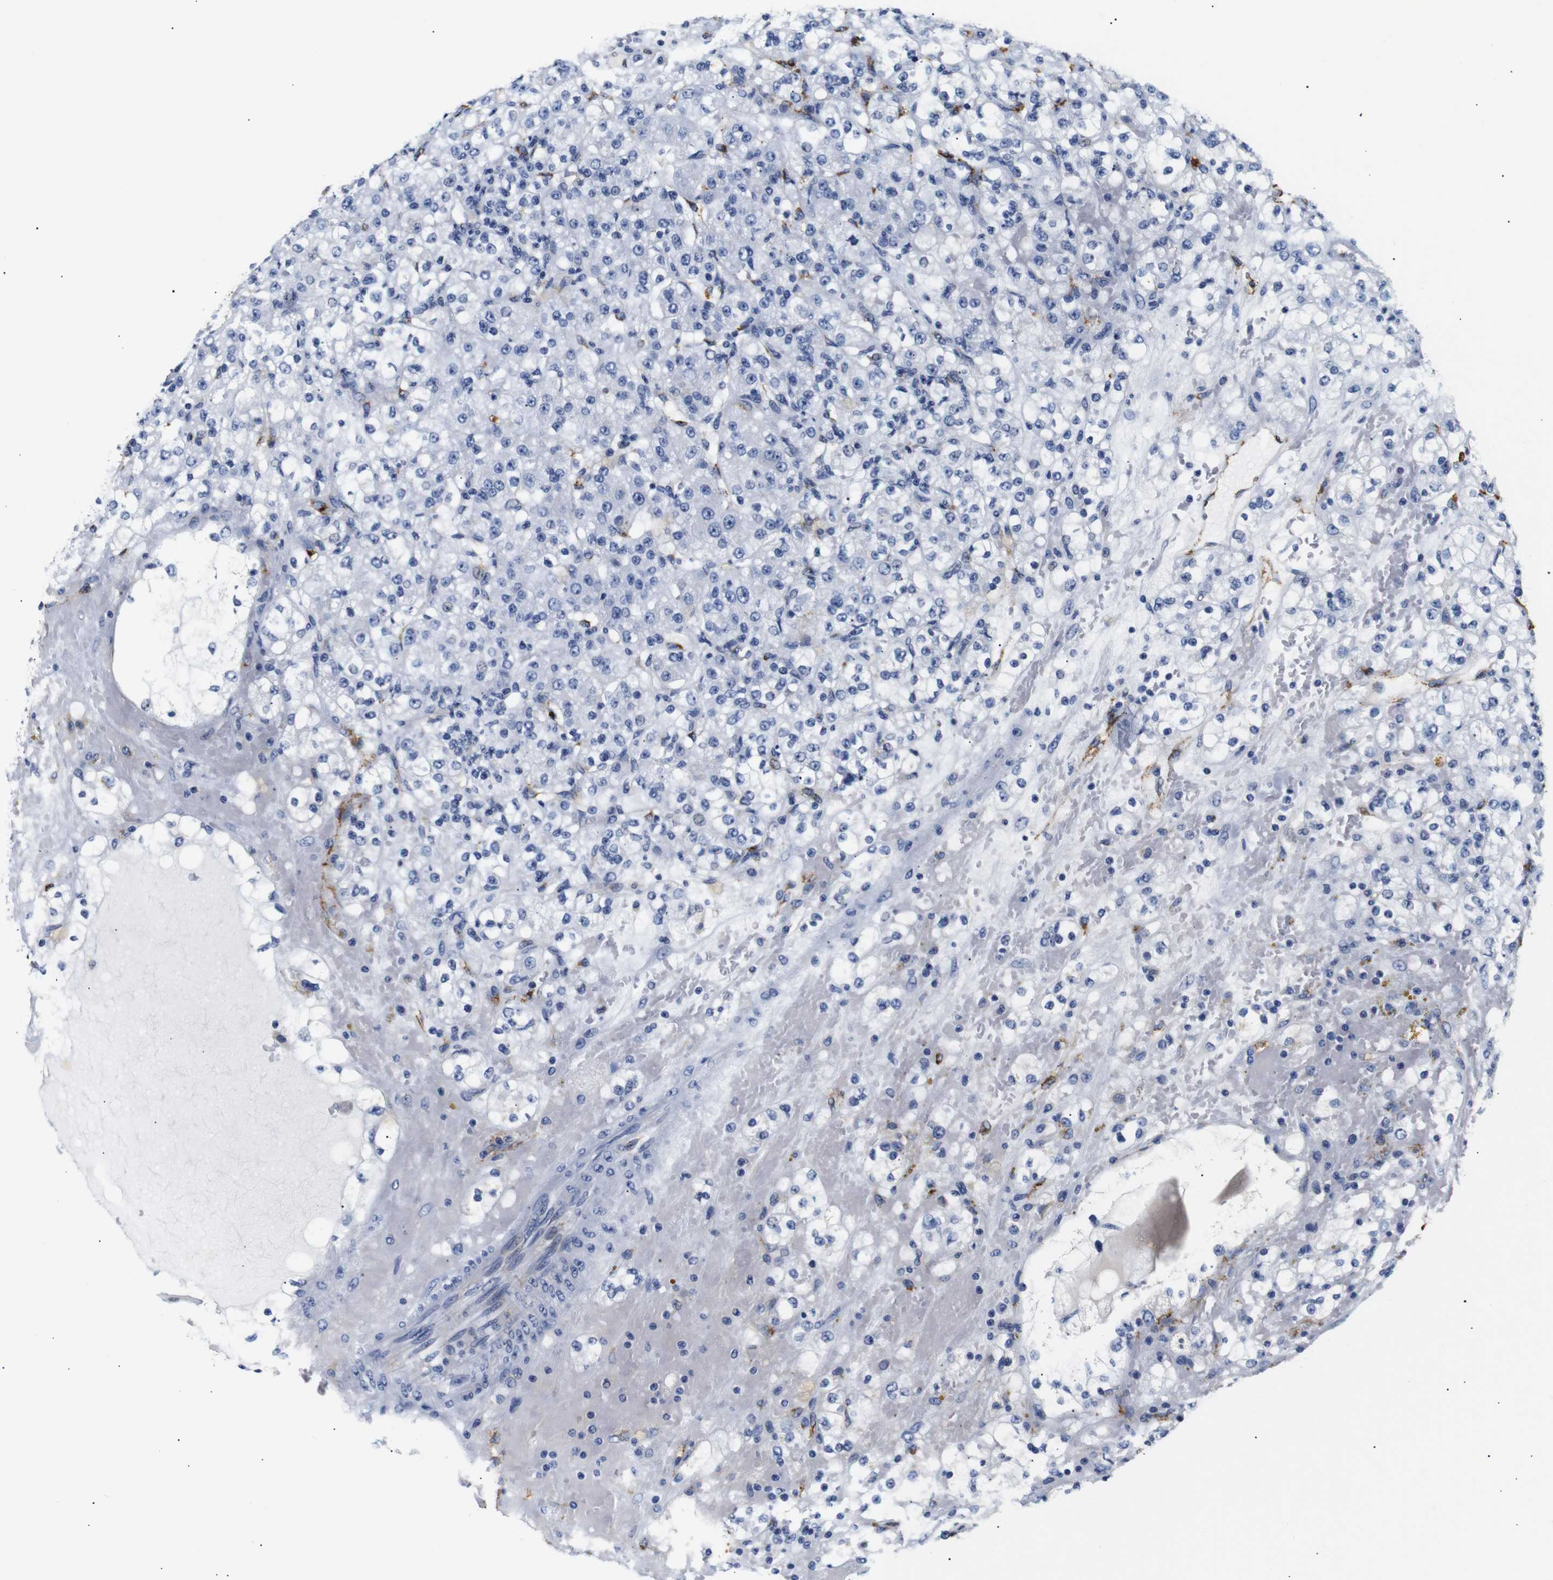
{"staining": {"intensity": "negative", "quantity": "none", "location": "none"}, "tissue": "renal cancer", "cell_type": "Tumor cells", "image_type": "cancer", "snomed": [{"axis": "morphology", "description": "Normal tissue, NOS"}, {"axis": "morphology", "description": "Adenocarcinoma, NOS"}, {"axis": "topography", "description": "Kidney"}], "caption": "This is an immunohistochemistry histopathology image of adenocarcinoma (renal). There is no staining in tumor cells.", "gene": "MUC4", "patient": {"sex": "male", "age": 61}}